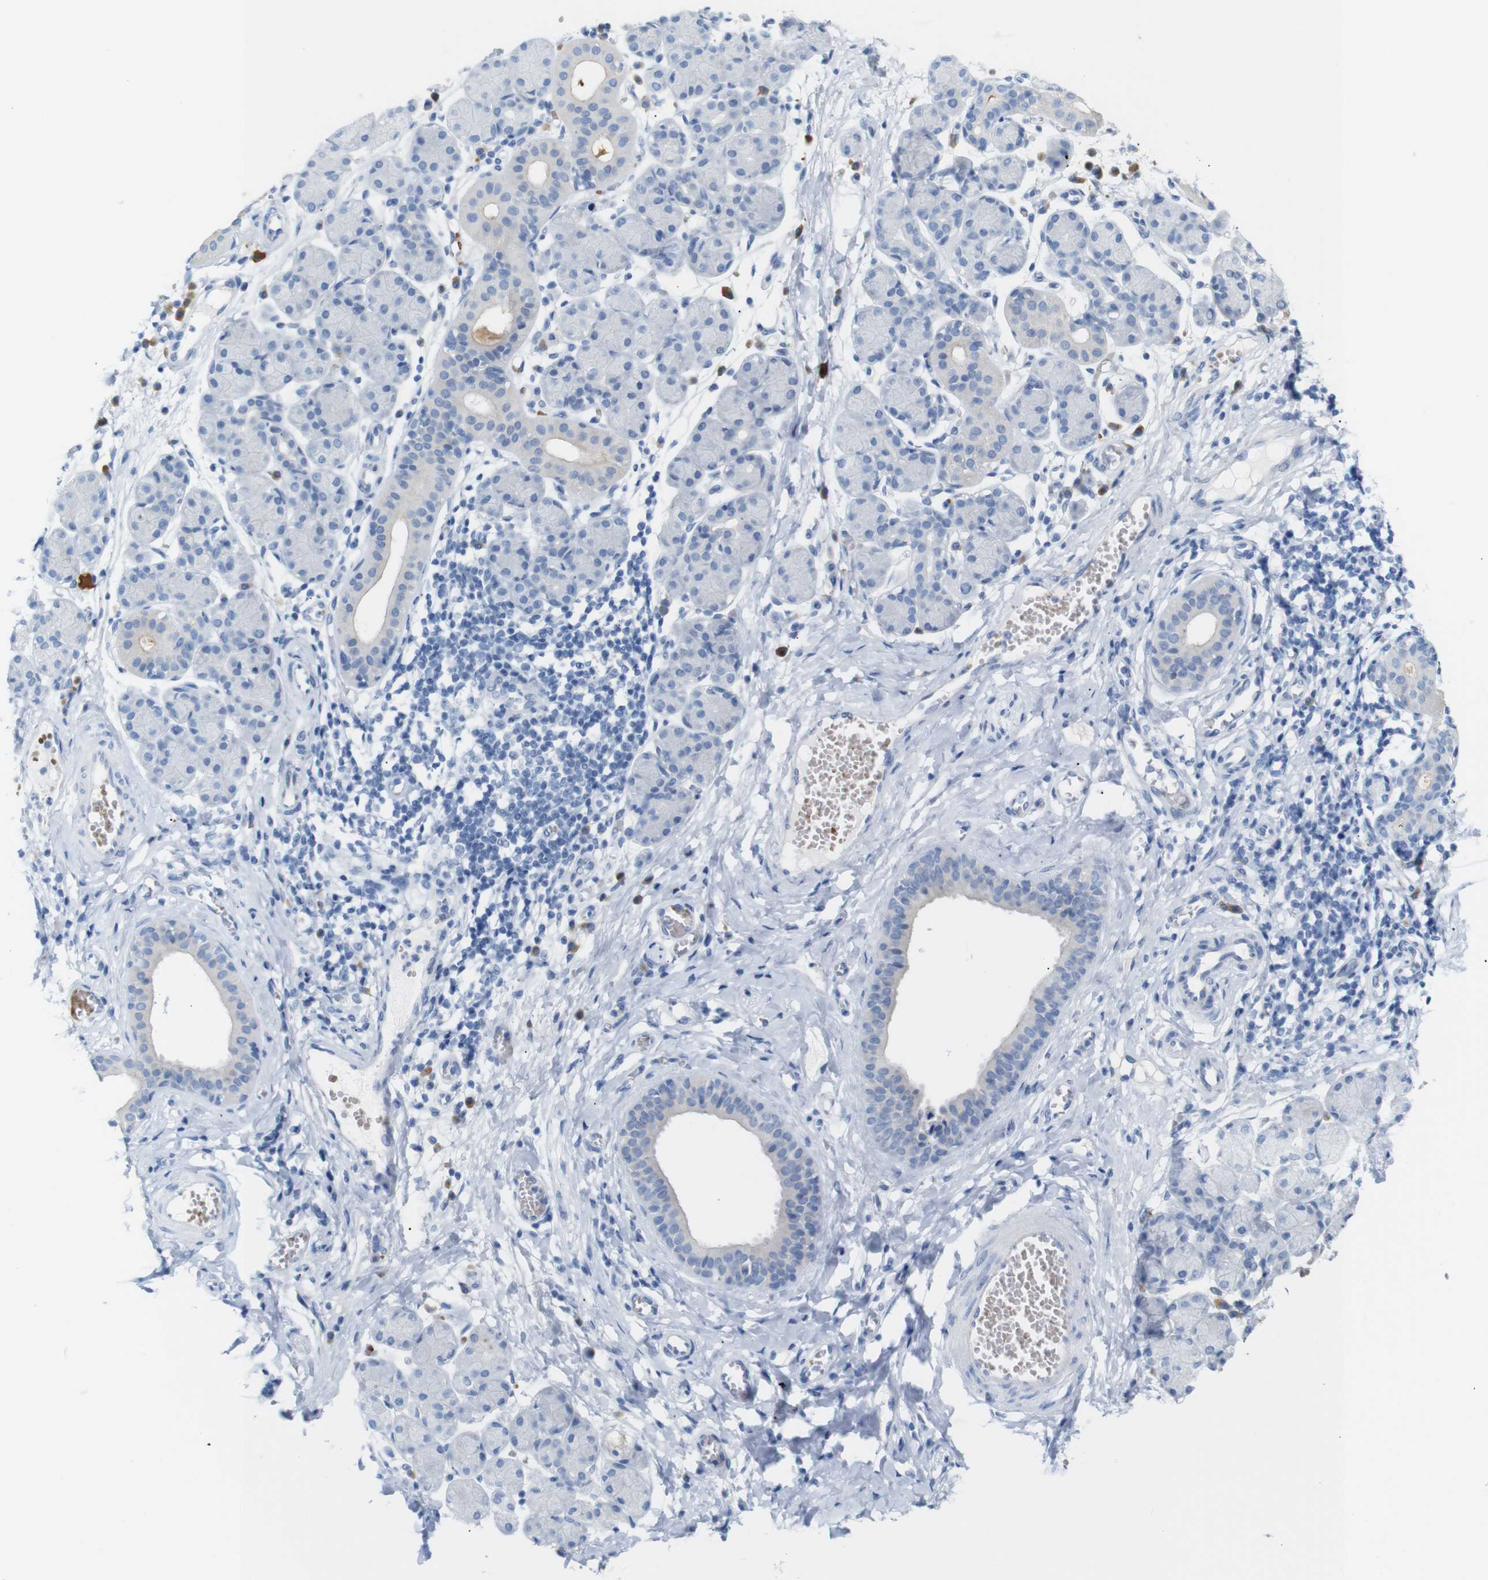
{"staining": {"intensity": "negative", "quantity": "none", "location": "none"}, "tissue": "salivary gland", "cell_type": "Glandular cells", "image_type": "normal", "snomed": [{"axis": "morphology", "description": "Normal tissue, NOS"}, {"axis": "morphology", "description": "Inflammation, NOS"}, {"axis": "topography", "description": "Lymph node"}, {"axis": "topography", "description": "Salivary gland"}], "caption": "DAB (3,3'-diaminobenzidine) immunohistochemical staining of normal salivary gland demonstrates no significant expression in glandular cells. (DAB (3,3'-diaminobenzidine) immunohistochemistry (IHC), high magnification).", "gene": "ERVMER34", "patient": {"sex": "male", "age": 3}}